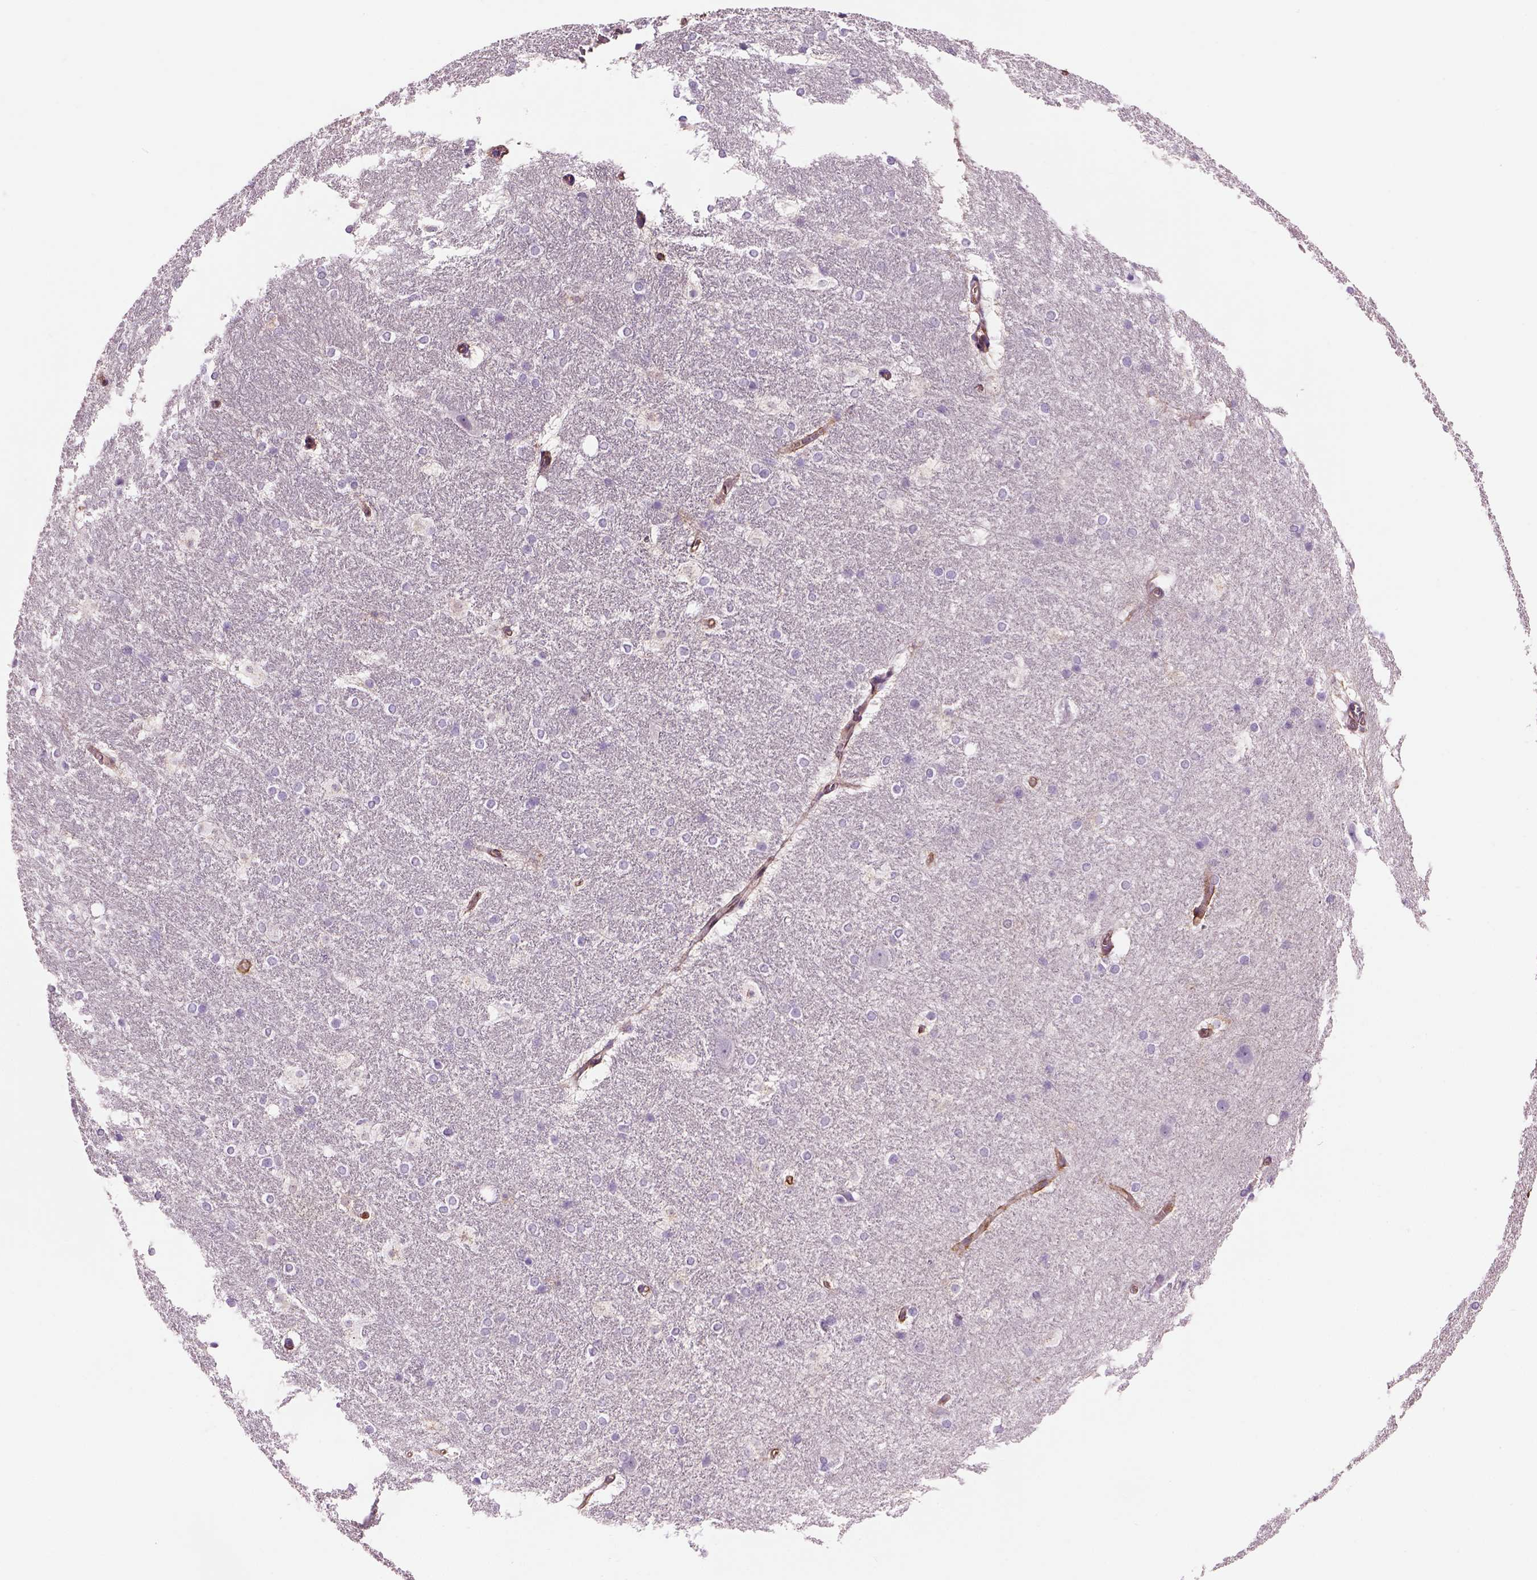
{"staining": {"intensity": "negative", "quantity": "none", "location": "none"}, "tissue": "hippocampus", "cell_type": "Glial cells", "image_type": "normal", "snomed": [{"axis": "morphology", "description": "Normal tissue, NOS"}, {"axis": "topography", "description": "Cerebral cortex"}, {"axis": "topography", "description": "Hippocampus"}], "caption": "Glial cells are negative for brown protein staining in benign hippocampus. Brightfield microscopy of immunohistochemistry stained with DAB (brown) and hematoxylin (blue), captured at high magnification.", "gene": "IFT52", "patient": {"sex": "female", "age": 19}}